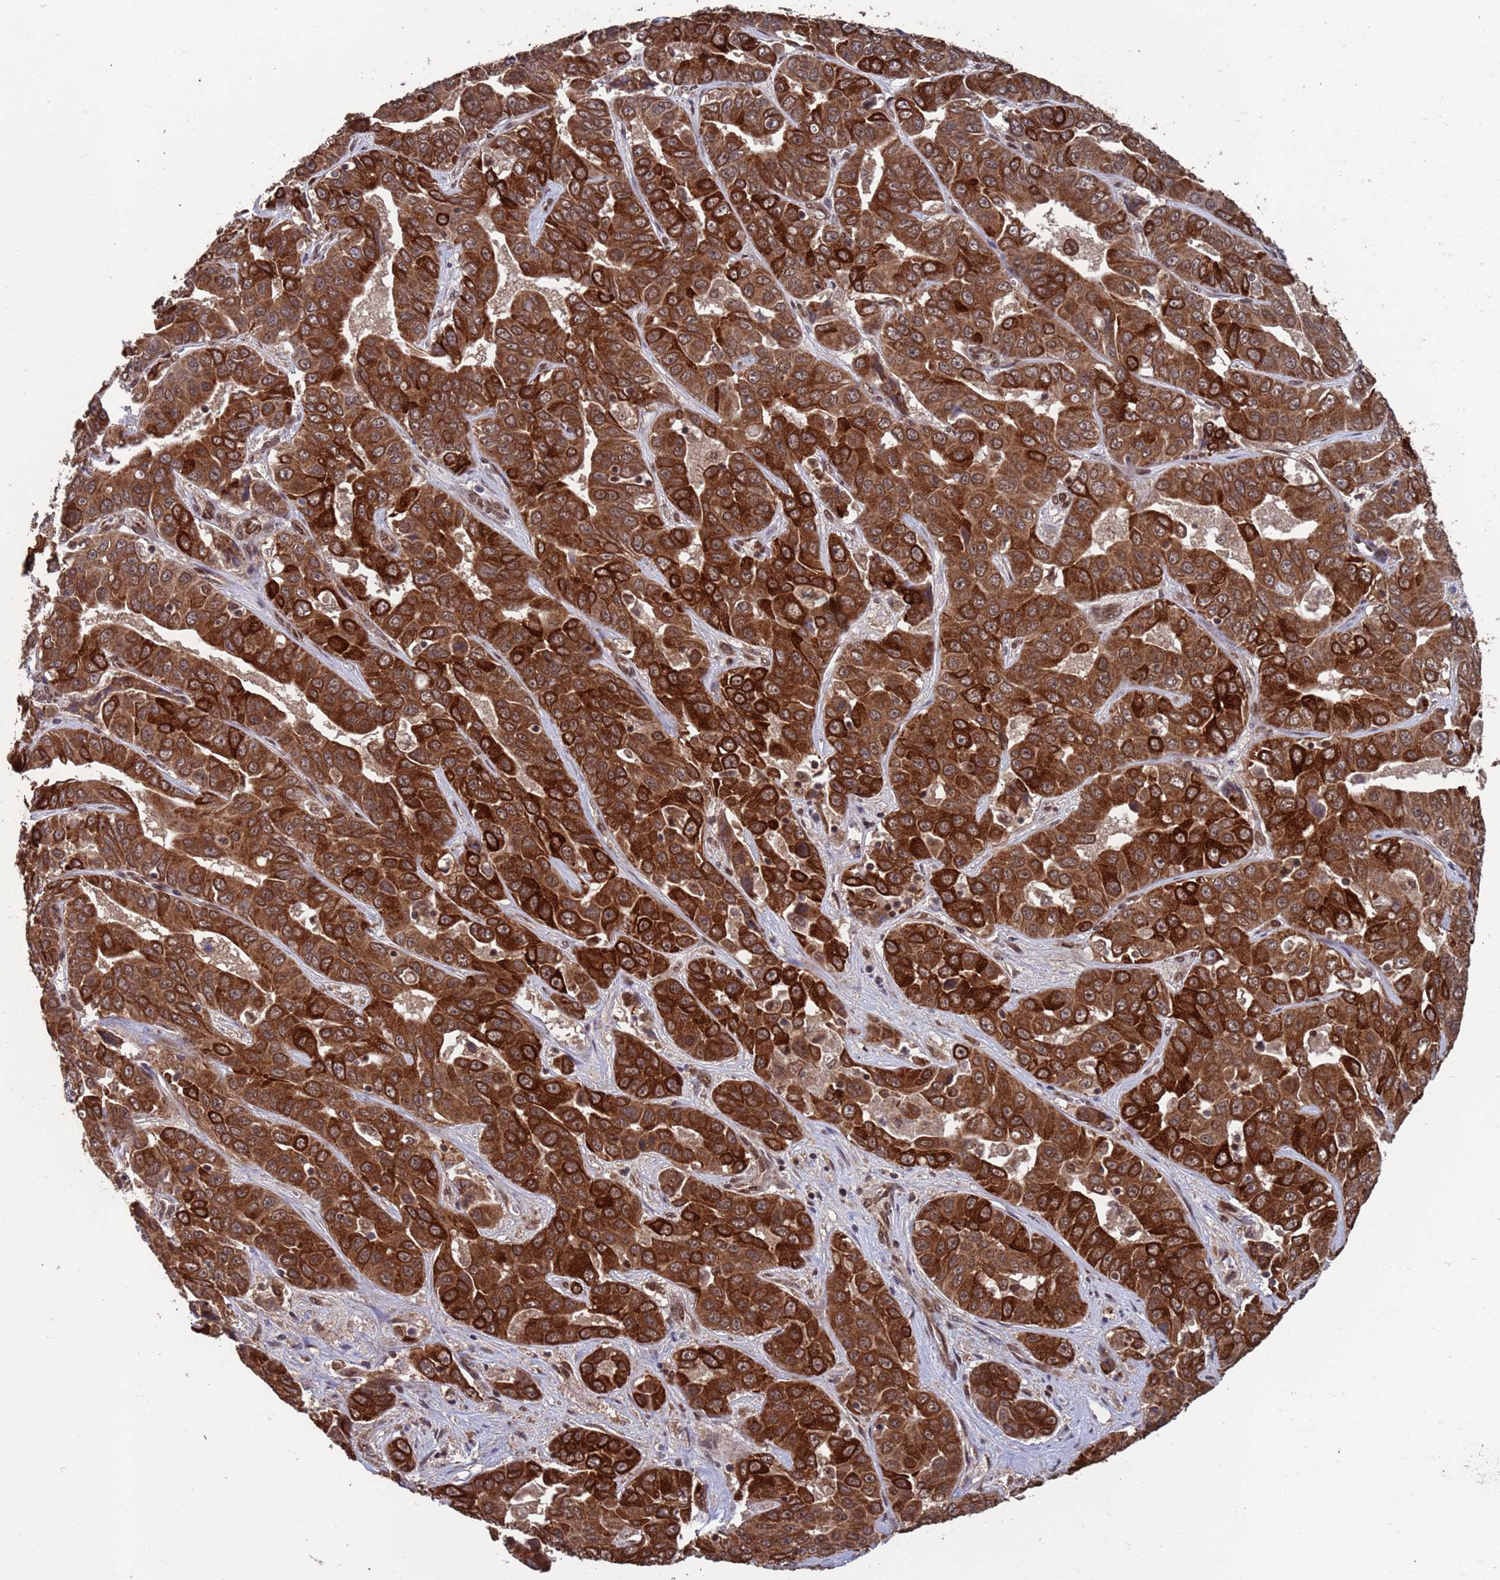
{"staining": {"intensity": "strong", "quantity": ">75%", "location": "cytoplasmic/membranous"}, "tissue": "liver cancer", "cell_type": "Tumor cells", "image_type": "cancer", "snomed": [{"axis": "morphology", "description": "Cholangiocarcinoma"}, {"axis": "topography", "description": "Liver"}], "caption": "Strong cytoplasmic/membranous protein staining is appreciated in about >75% of tumor cells in liver cholangiocarcinoma.", "gene": "FUBP3", "patient": {"sex": "female", "age": 52}}